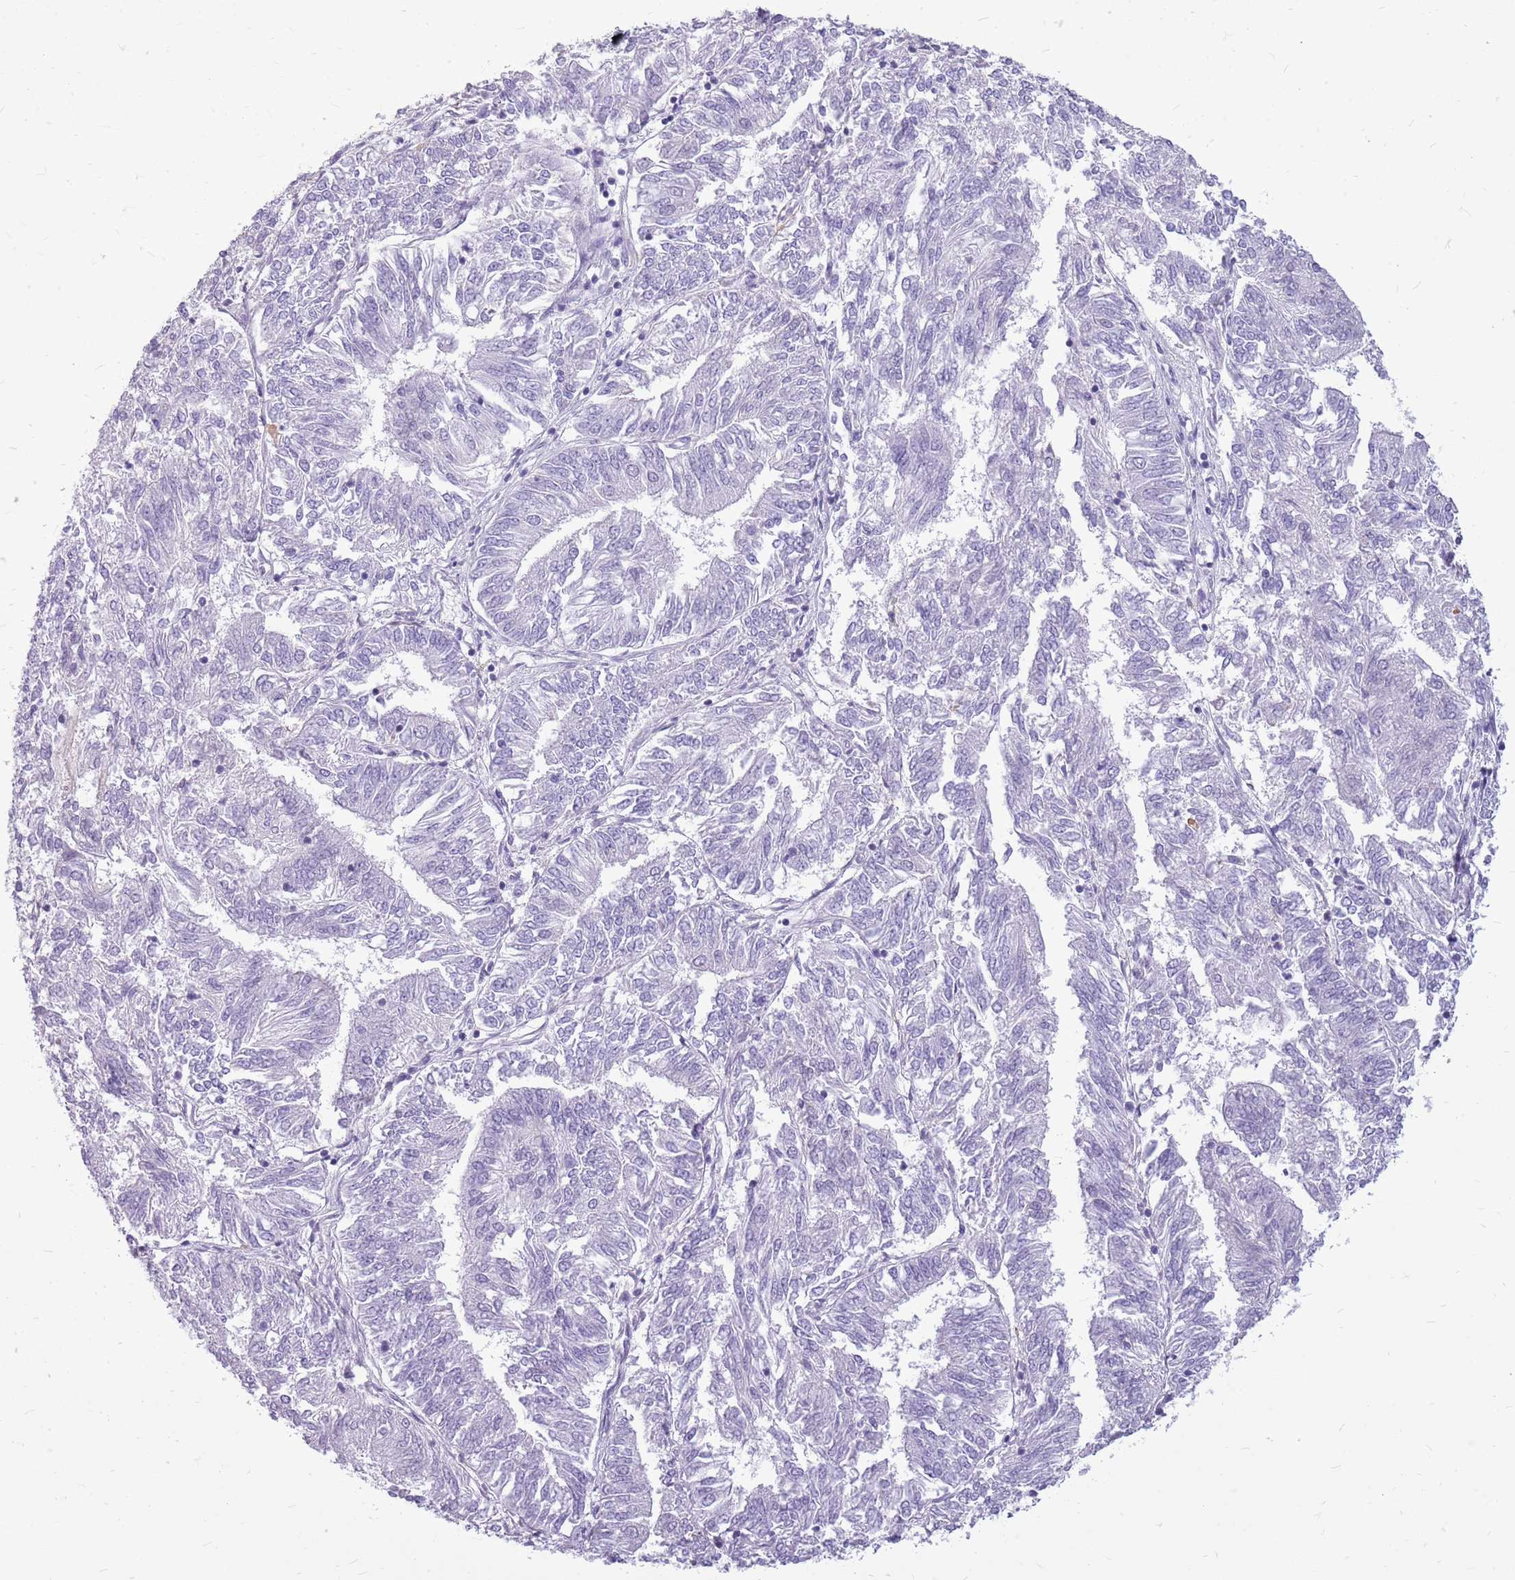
{"staining": {"intensity": "negative", "quantity": "none", "location": "none"}, "tissue": "endometrial cancer", "cell_type": "Tumor cells", "image_type": "cancer", "snomed": [{"axis": "morphology", "description": "Adenocarcinoma, NOS"}, {"axis": "topography", "description": "Endometrium"}], "caption": "Human endometrial adenocarcinoma stained for a protein using IHC displays no staining in tumor cells.", "gene": "ZNF425", "patient": {"sex": "female", "age": 58}}